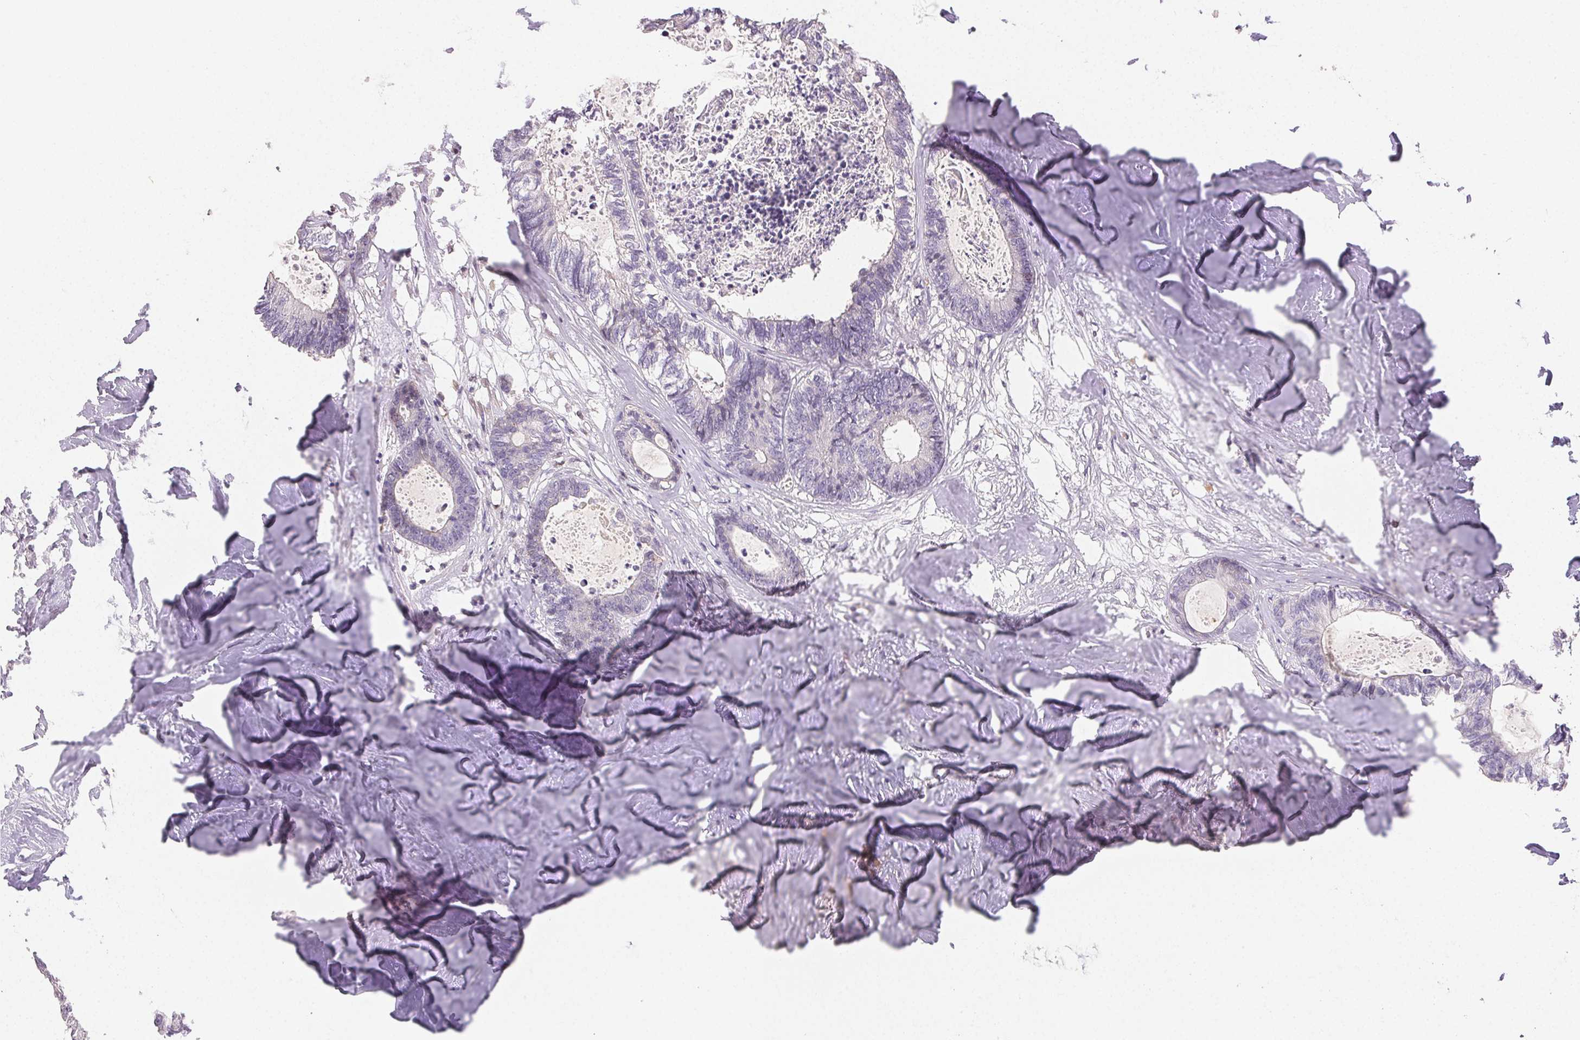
{"staining": {"intensity": "negative", "quantity": "none", "location": "none"}, "tissue": "colorectal cancer", "cell_type": "Tumor cells", "image_type": "cancer", "snomed": [{"axis": "morphology", "description": "Adenocarcinoma, NOS"}, {"axis": "topography", "description": "Colon"}, {"axis": "topography", "description": "Rectum"}], "caption": "Histopathology image shows no protein staining in tumor cells of colorectal adenocarcinoma tissue.", "gene": "RPGRIP1", "patient": {"sex": "male", "age": 57}}